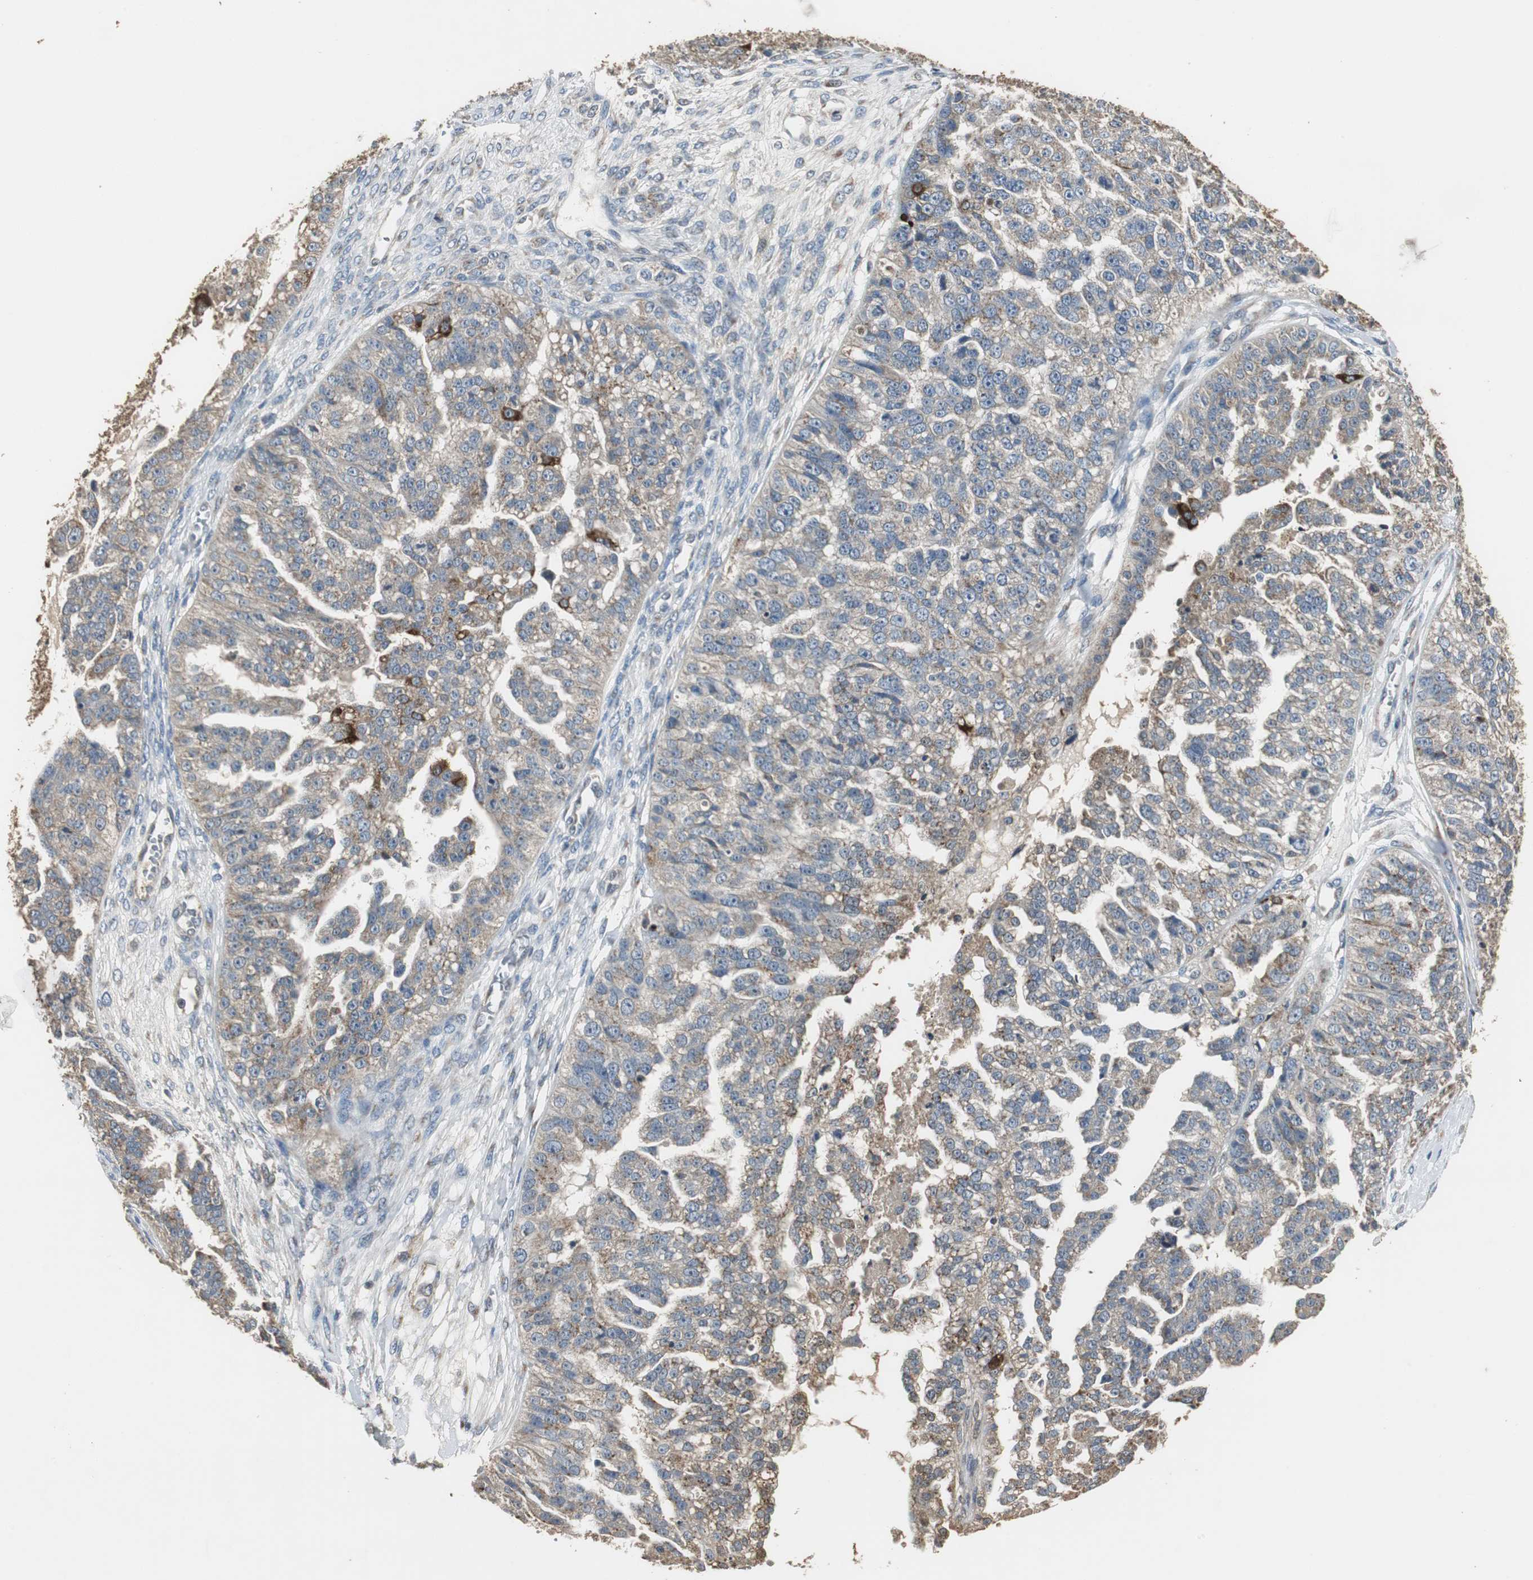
{"staining": {"intensity": "weak", "quantity": "25%-75%", "location": "cytoplasmic/membranous"}, "tissue": "ovarian cancer", "cell_type": "Tumor cells", "image_type": "cancer", "snomed": [{"axis": "morphology", "description": "Carcinoma, NOS"}, {"axis": "topography", "description": "Soft tissue"}, {"axis": "topography", "description": "Ovary"}], "caption": "Protein expression analysis of carcinoma (ovarian) shows weak cytoplasmic/membranous staining in approximately 25%-75% of tumor cells.", "gene": "JTB", "patient": {"sex": "female", "age": 54}}